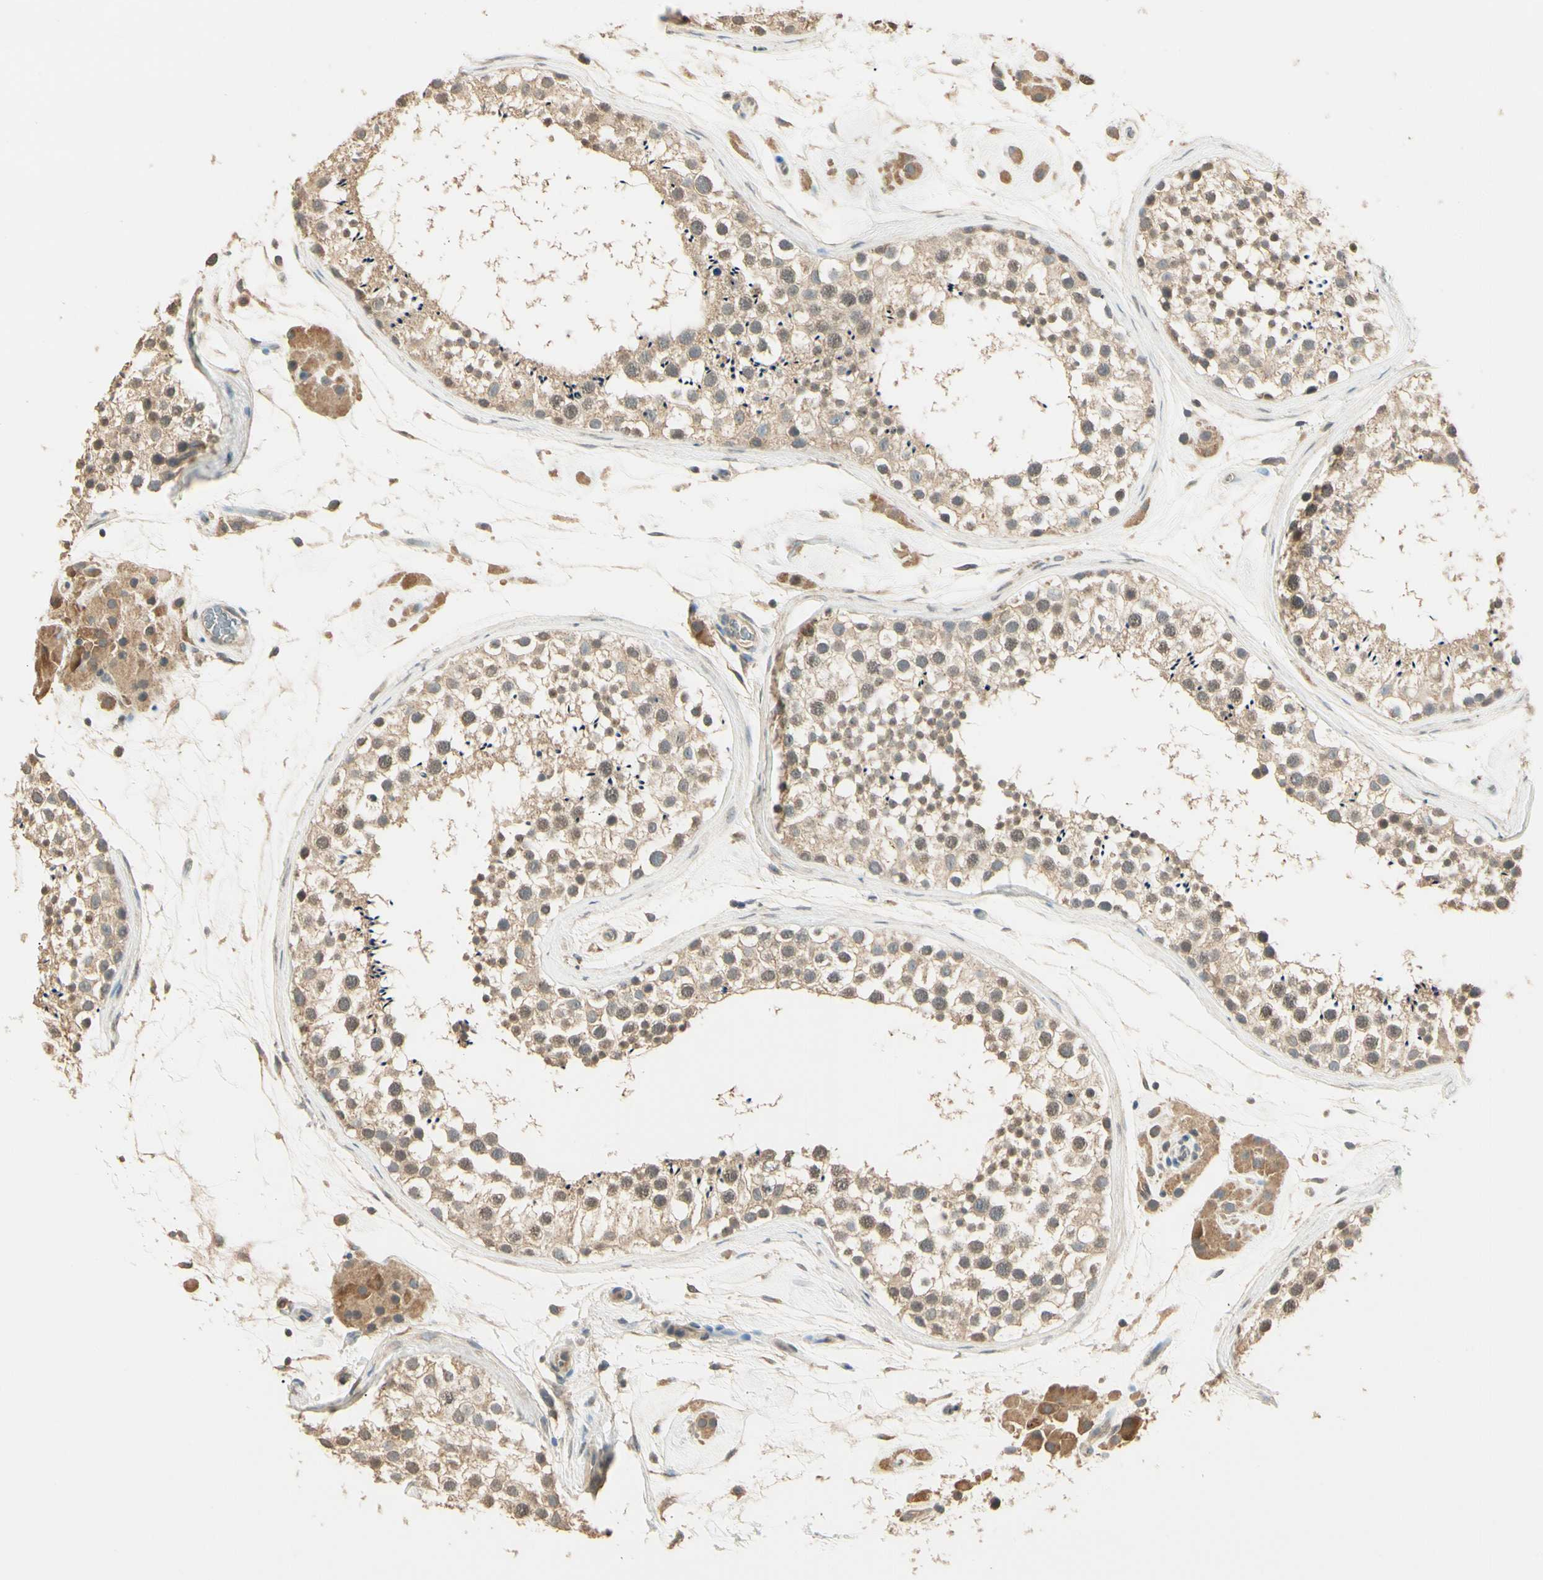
{"staining": {"intensity": "weak", "quantity": ">75%", "location": "cytoplasmic/membranous"}, "tissue": "testis", "cell_type": "Cells in seminiferous ducts", "image_type": "normal", "snomed": [{"axis": "morphology", "description": "Normal tissue, NOS"}, {"axis": "topography", "description": "Testis"}], "caption": "Immunohistochemistry micrograph of normal testis: human testis stained using immunohistochemistry shows low levels of weak protein expression localized specifically in the cytoplasmic/membranous of cells in seminiferous ducts, appearing as a cytoplasmic/membranous brown color.", "gene": "SGCA", "patient": {"sex": "male", "age": 46}}